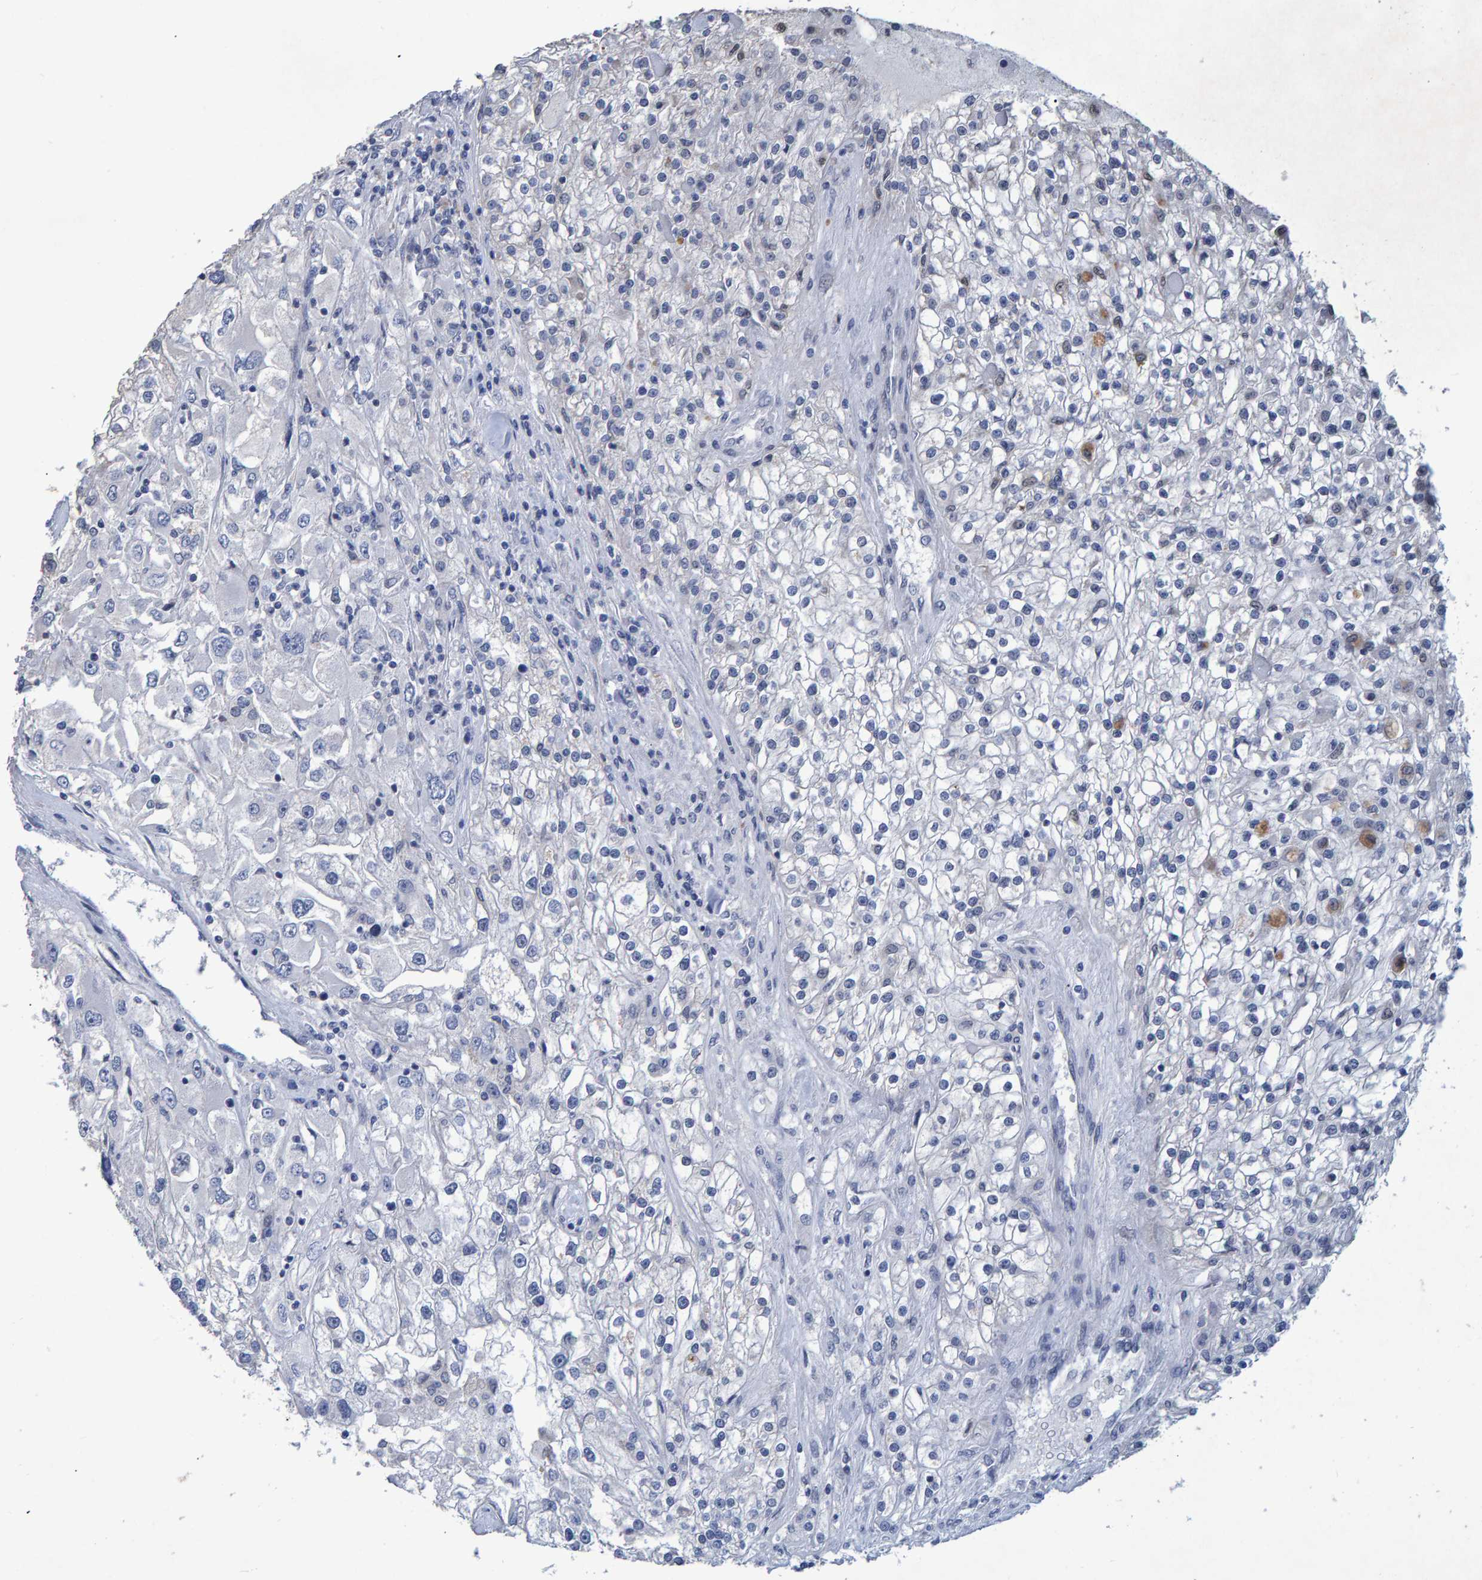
{"staining": {"intensity": "negative", "quantity": "none", "location": "none"}, "tissue": "renal cancer", "cell_type": "Tumor cells", "image_type": "cancer", "snomed": [{"axis": "morphology", "description": "Adenocarcinoma, NOS"}, {"axis": "topography", "description": "Kidney"}], "caption": "Immunohistochemical staining of human adenocarcinoma (renal) shows no significant positivity in tumor cells.", "gene": "QKI", "patient": {"sex": "female", "age": 52}}